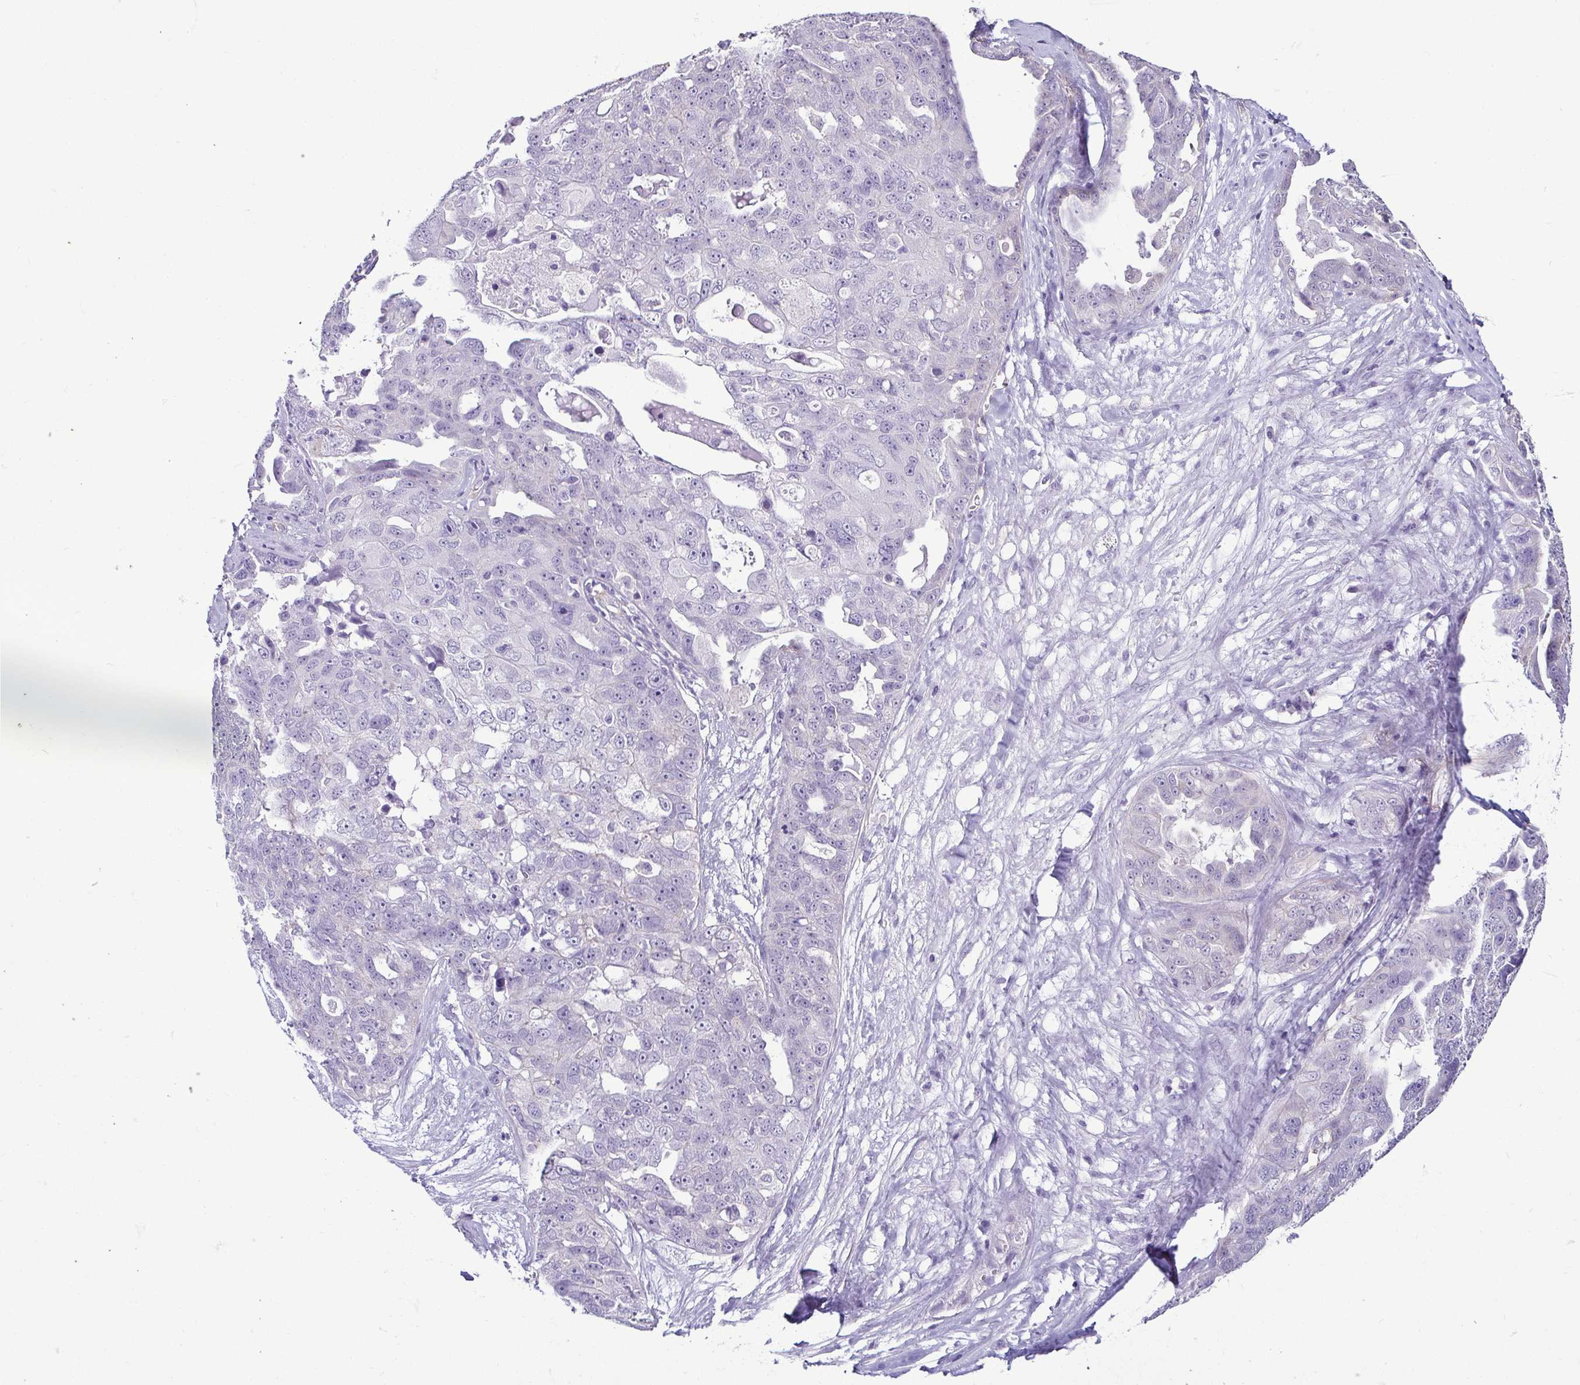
{"staining": {"intensity": "negative", "quantity": "none", "location": "none"}, "tissue": "ovarian cancer", "cell_type": "Tumor cells", "image_type": "cancer", "snomed": [{"axis": "morphology", "description": "Carcinoma, endometroid"}, {"axis": "topography", "description": "Ovary"}], "caption": "IHC of human ovarian cancer shows no positivity in tumor cells.", "gene": "CASP14", "patient": {"sex": "female", "age": 70}}